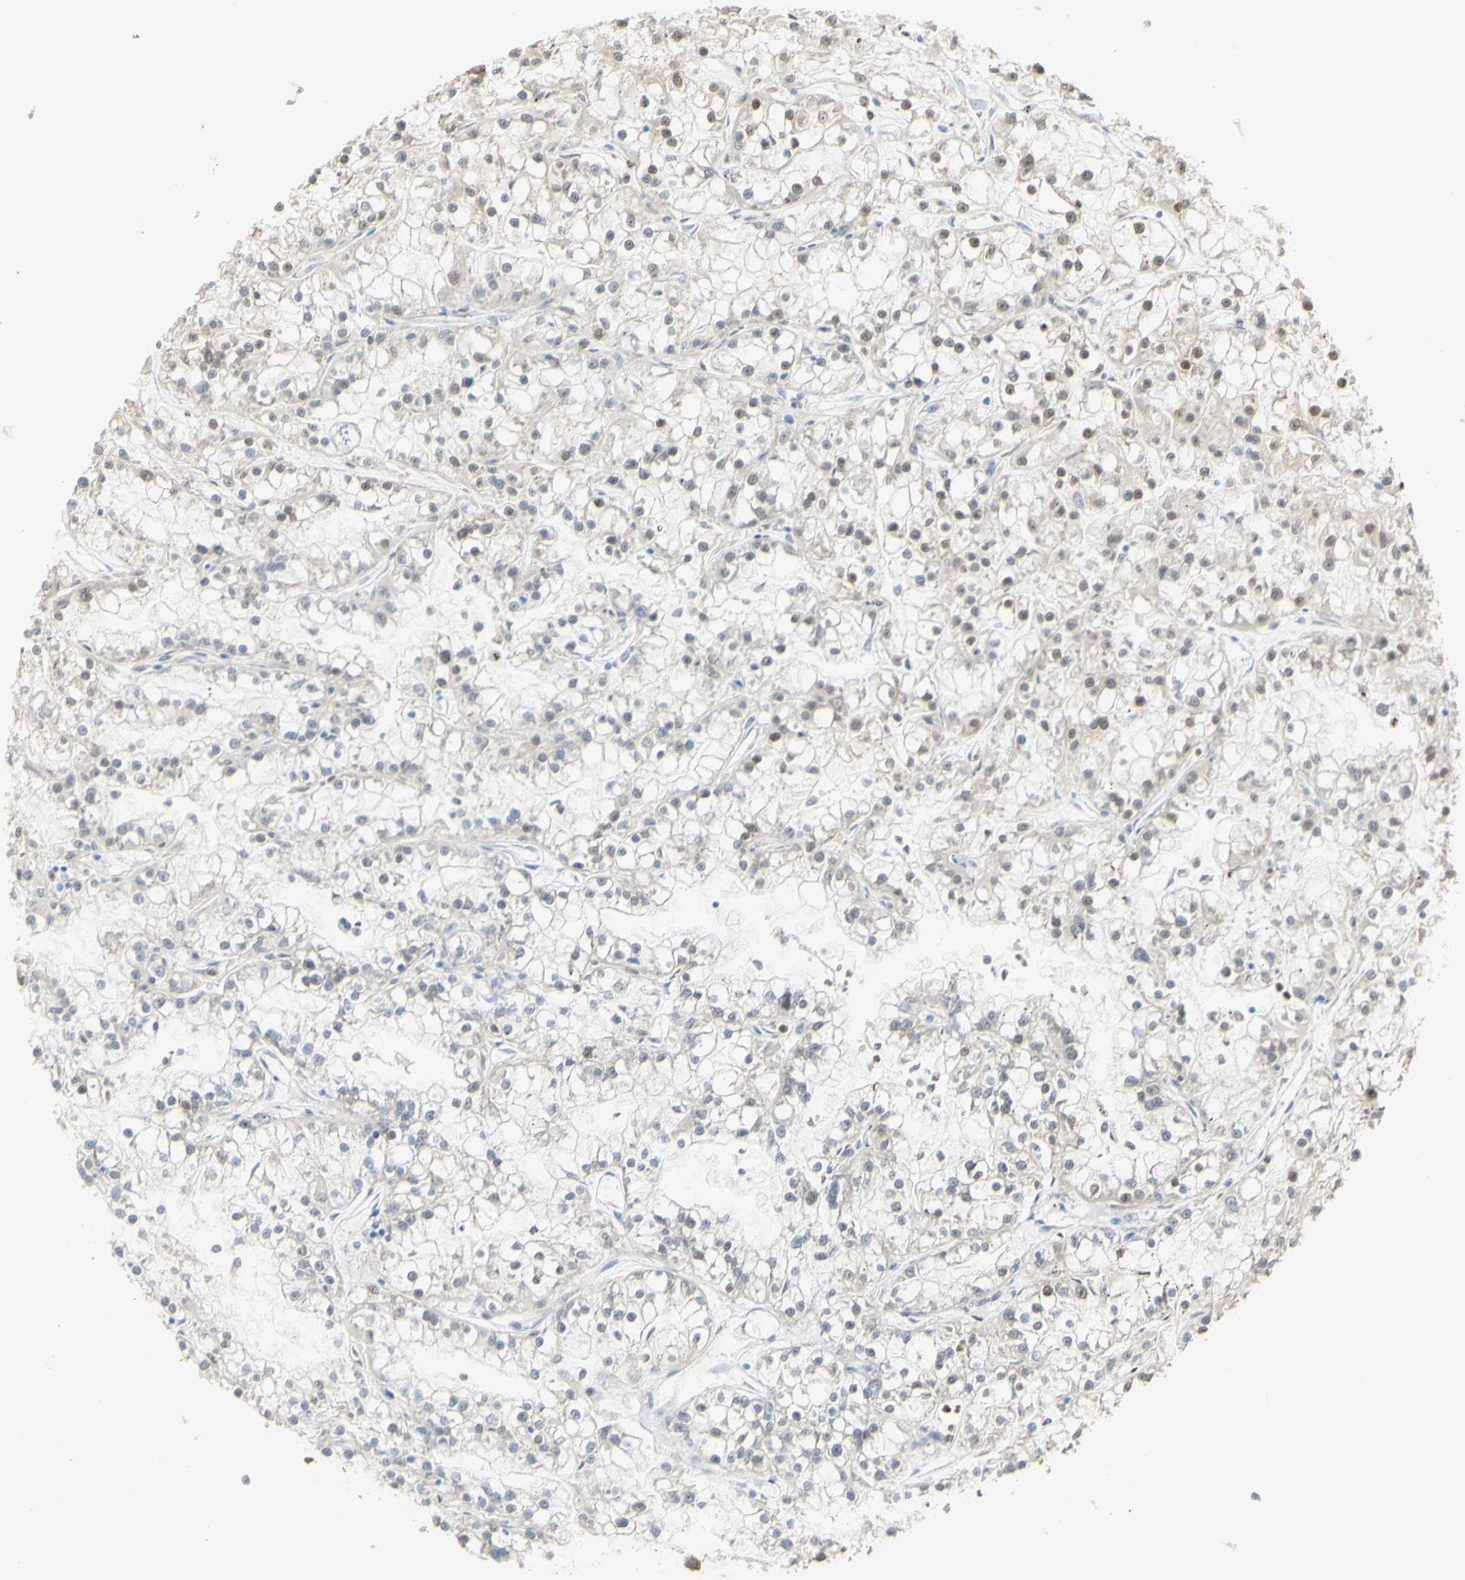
{"staining": {"intensity": "weak", "quantity": "<25%", "location": "nuclear"}, "tissue": "renal cancer", "cell_type": "Tumor cells", "image_type": "cancer", "snomed": [{"axis": "morphology", "description": "Adenocarcinoma, NOS"}, {"axis": "topography", "description": "Kidney"}], "caption": "The micrograph reveals no staining of tumor cells in renal adenocarcinoma.", "gene": "MAP3K4", "patient": {"sex": "female", "age": 52}}